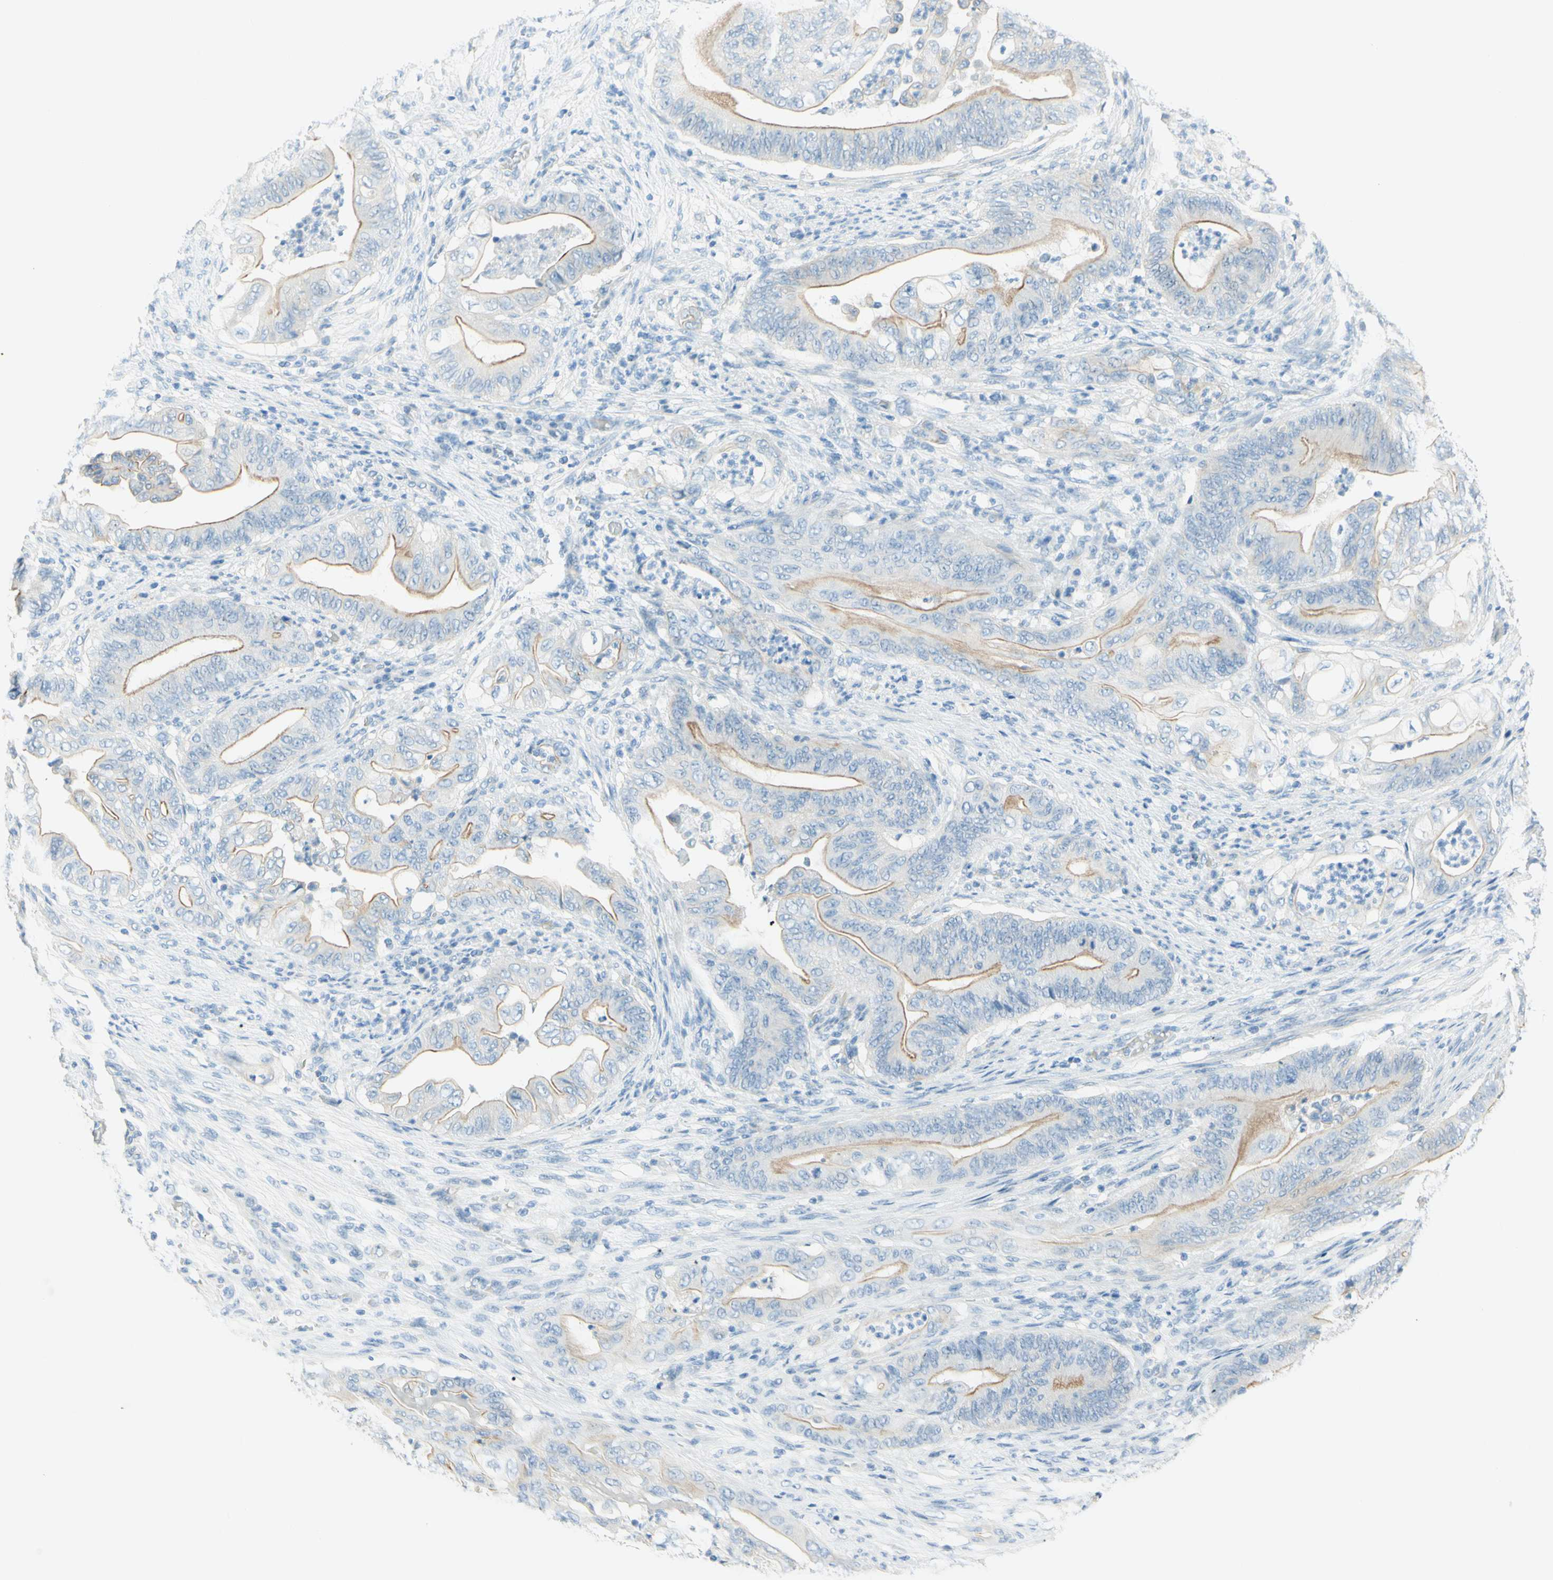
{"staining": {"intensity": "moderate", "quantity": "<25%", "location": "cytoplasmic/membranous"}, "tissue": "stomach cancer", "cell_type": "Tumor cells", "image_type": "cancer", "snomed": [{"axis": "morphology", "description": "Adenocarcinoma, NOS"}, {"axis": "topography", "description": "Stomach"}], "caption": "A low amount of moderate cytoplasmic/membranous positivity is appreciated in approximately <25% of tumor cells in stomach cancer tissue.", "gene": "TMEM132D", "patient": {"sex": "female", "age": 73}}